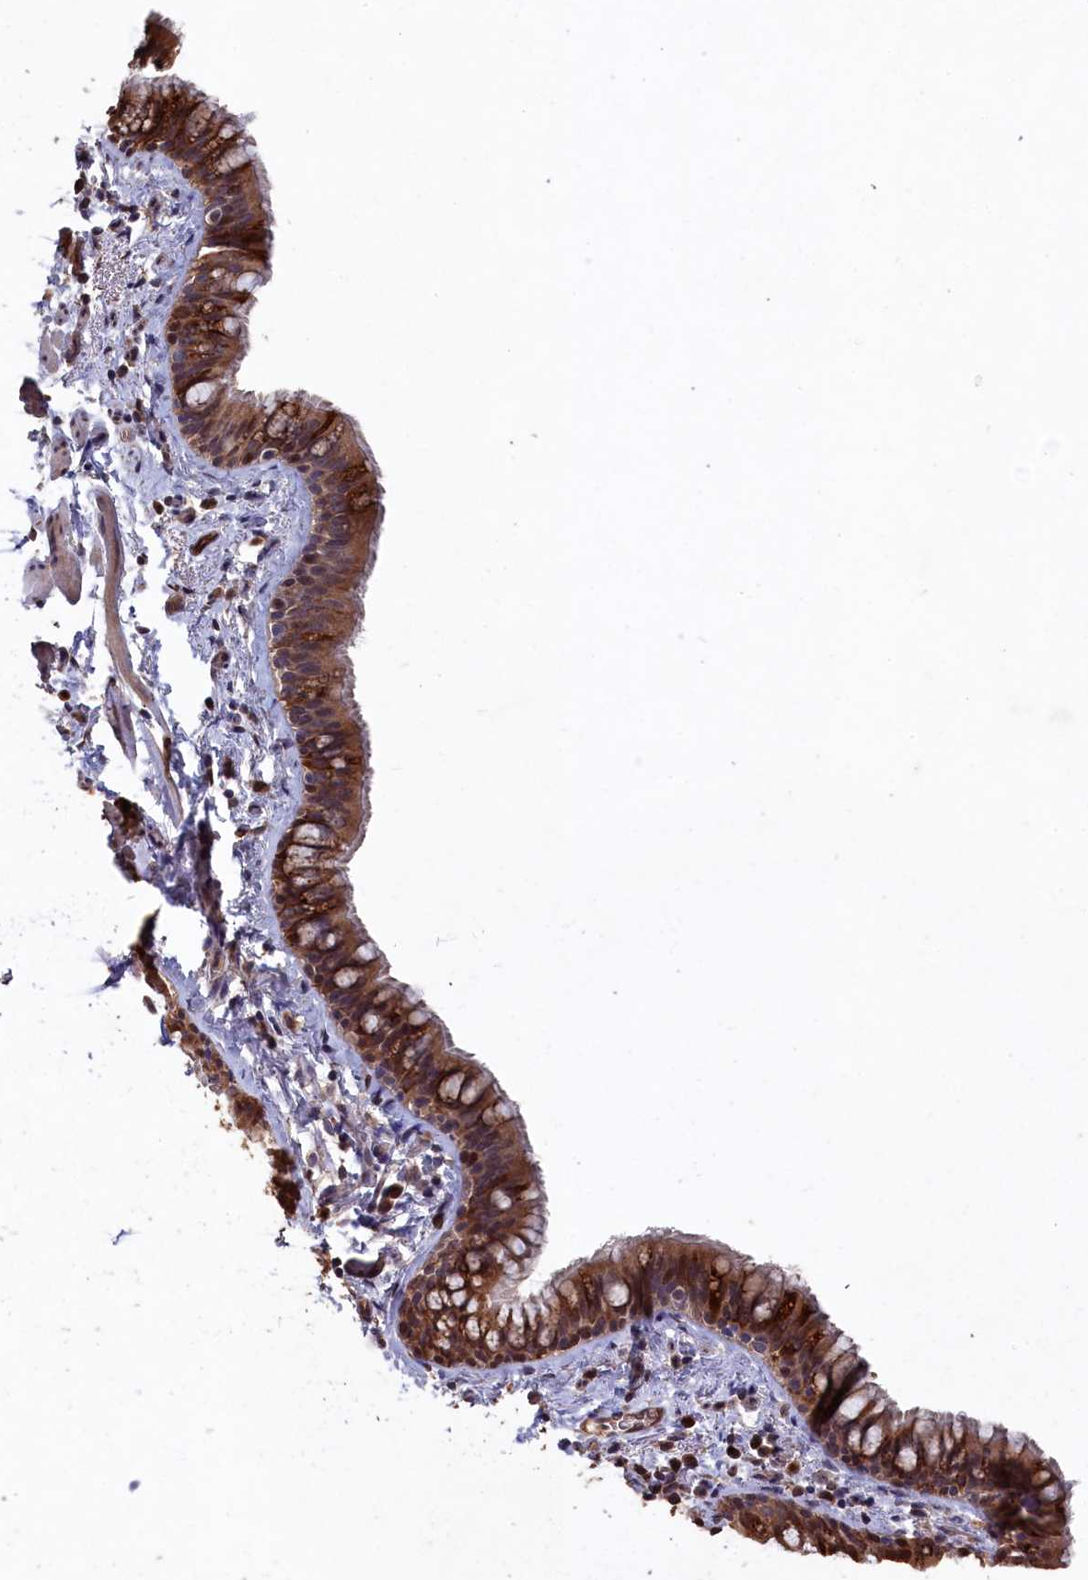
{"staining": {"intensity": "moderate", "quantity": ">75%", "location": "cytoplasmic/membranous"}, "tissue": "bronchus", "cell_type": "Respiratory epithelial cells", "image_type": "normal", "snomed": [{"axis": "morphology", "description": "Normal tissue, NOS"}, {"axis": "topography", "description": "Cartilage tissue"}, {"axis": "topography", "description": "Bronchus"}], "caption": "Protein staining shows moderate cytoplasmic/membranous staining in about >75% of respiratory epithelial cells in unremarkable bronchus.", "gene": "NAA60", "patient": {"sex": "female", "age": 36}}